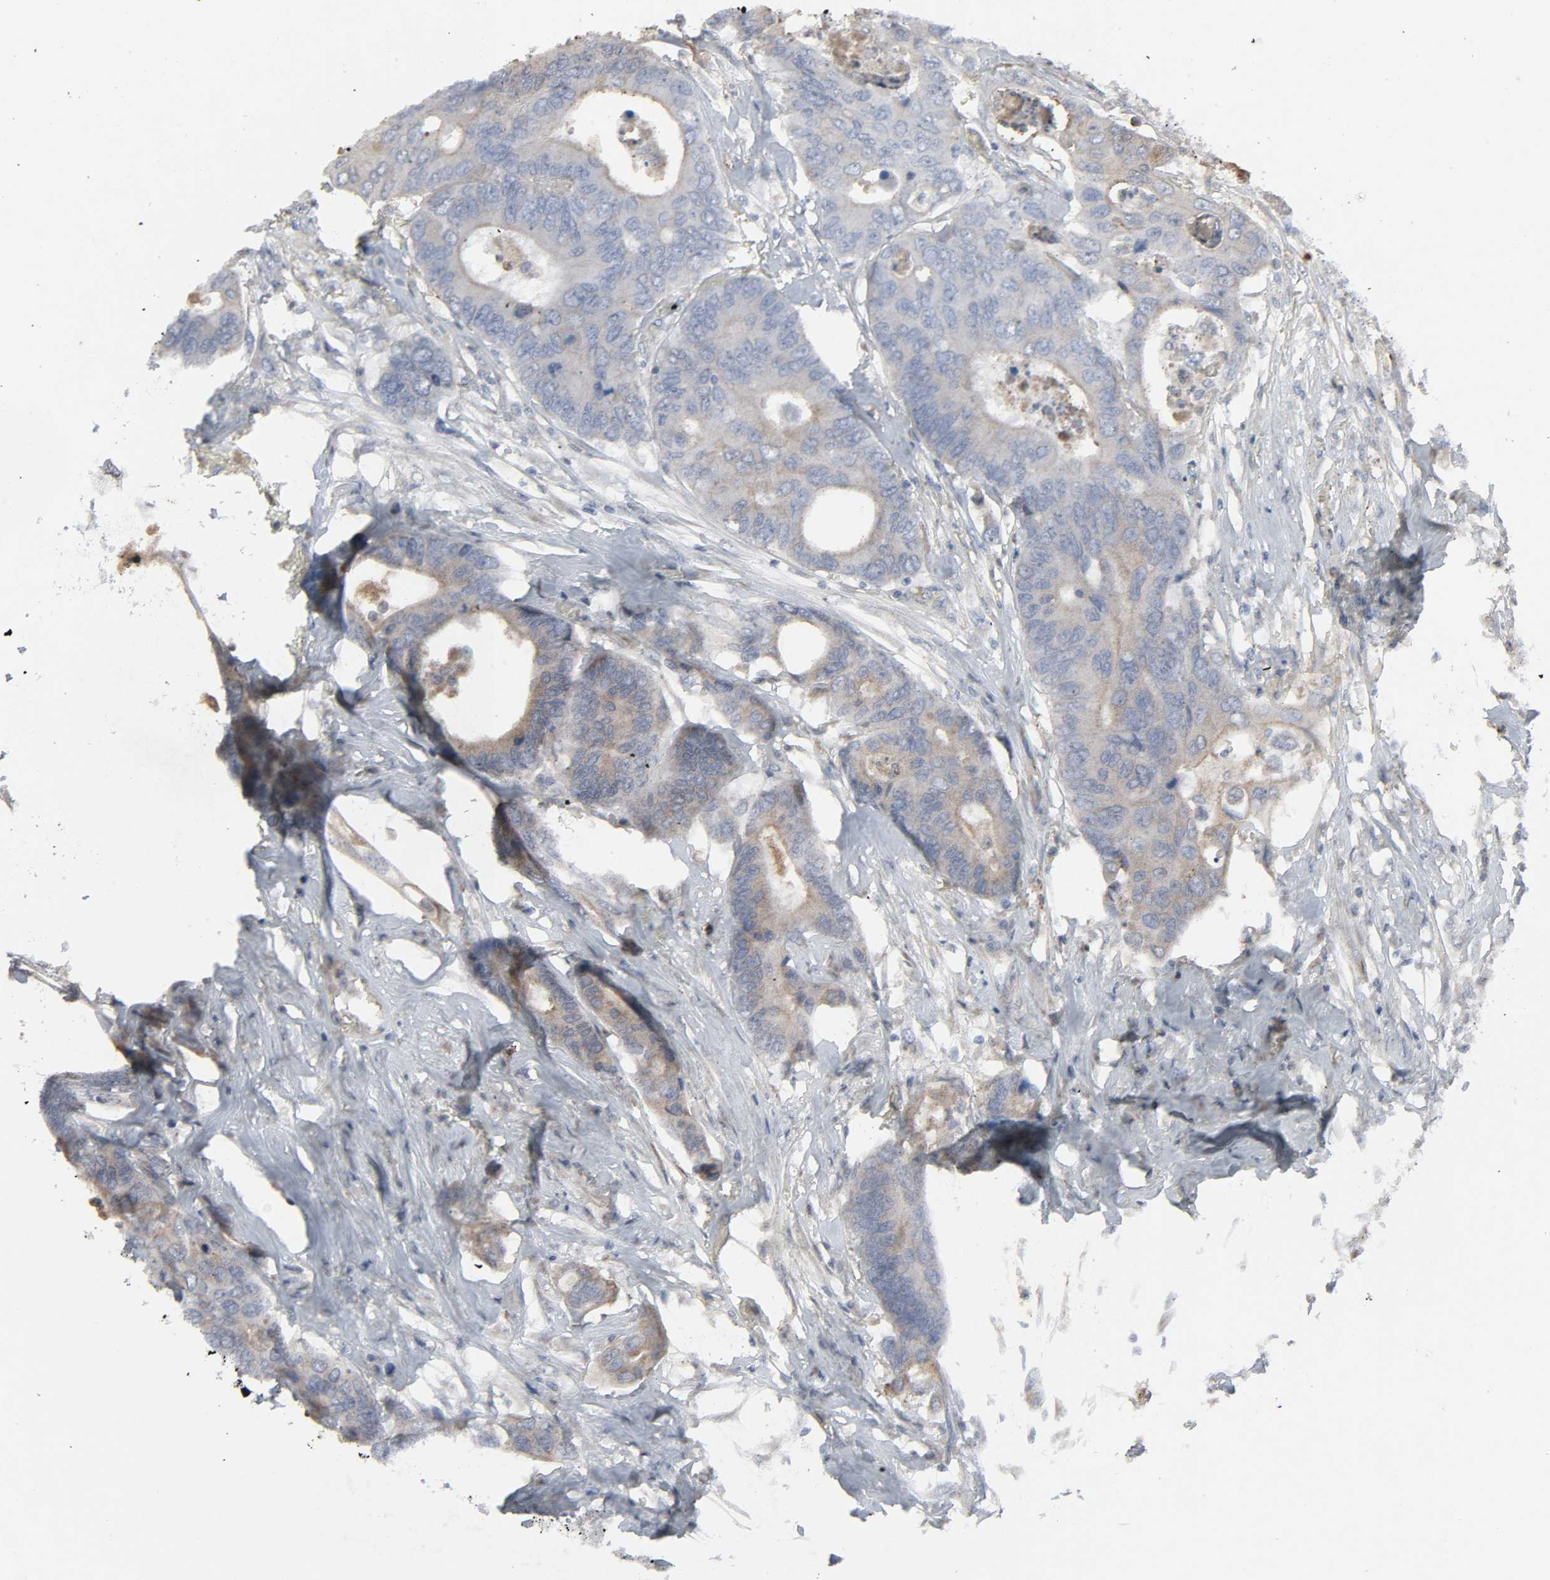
{"staining": {"intensity": "weak", "quantity": ">75%", "location": "cytoplasmic/membranous"}, "tissue": "colorectal cancer", "cell_type": "Tumor cells", "image_type": "cancer", "snomed": [{"axis": "morphology", "description": "Adenocarcinoma, NOS"}, {"axis": "topography", "description": "Rectum"}], "caption": "Approximately >75% of tumor cells in colorectal adenocarcinoma exhibit weak cytoplasmic/membranous protein positivity as visualized by brown immunohistochemical staining.", "gene": "ADCY4", "patient": {"sex": "male", "age": 55}}